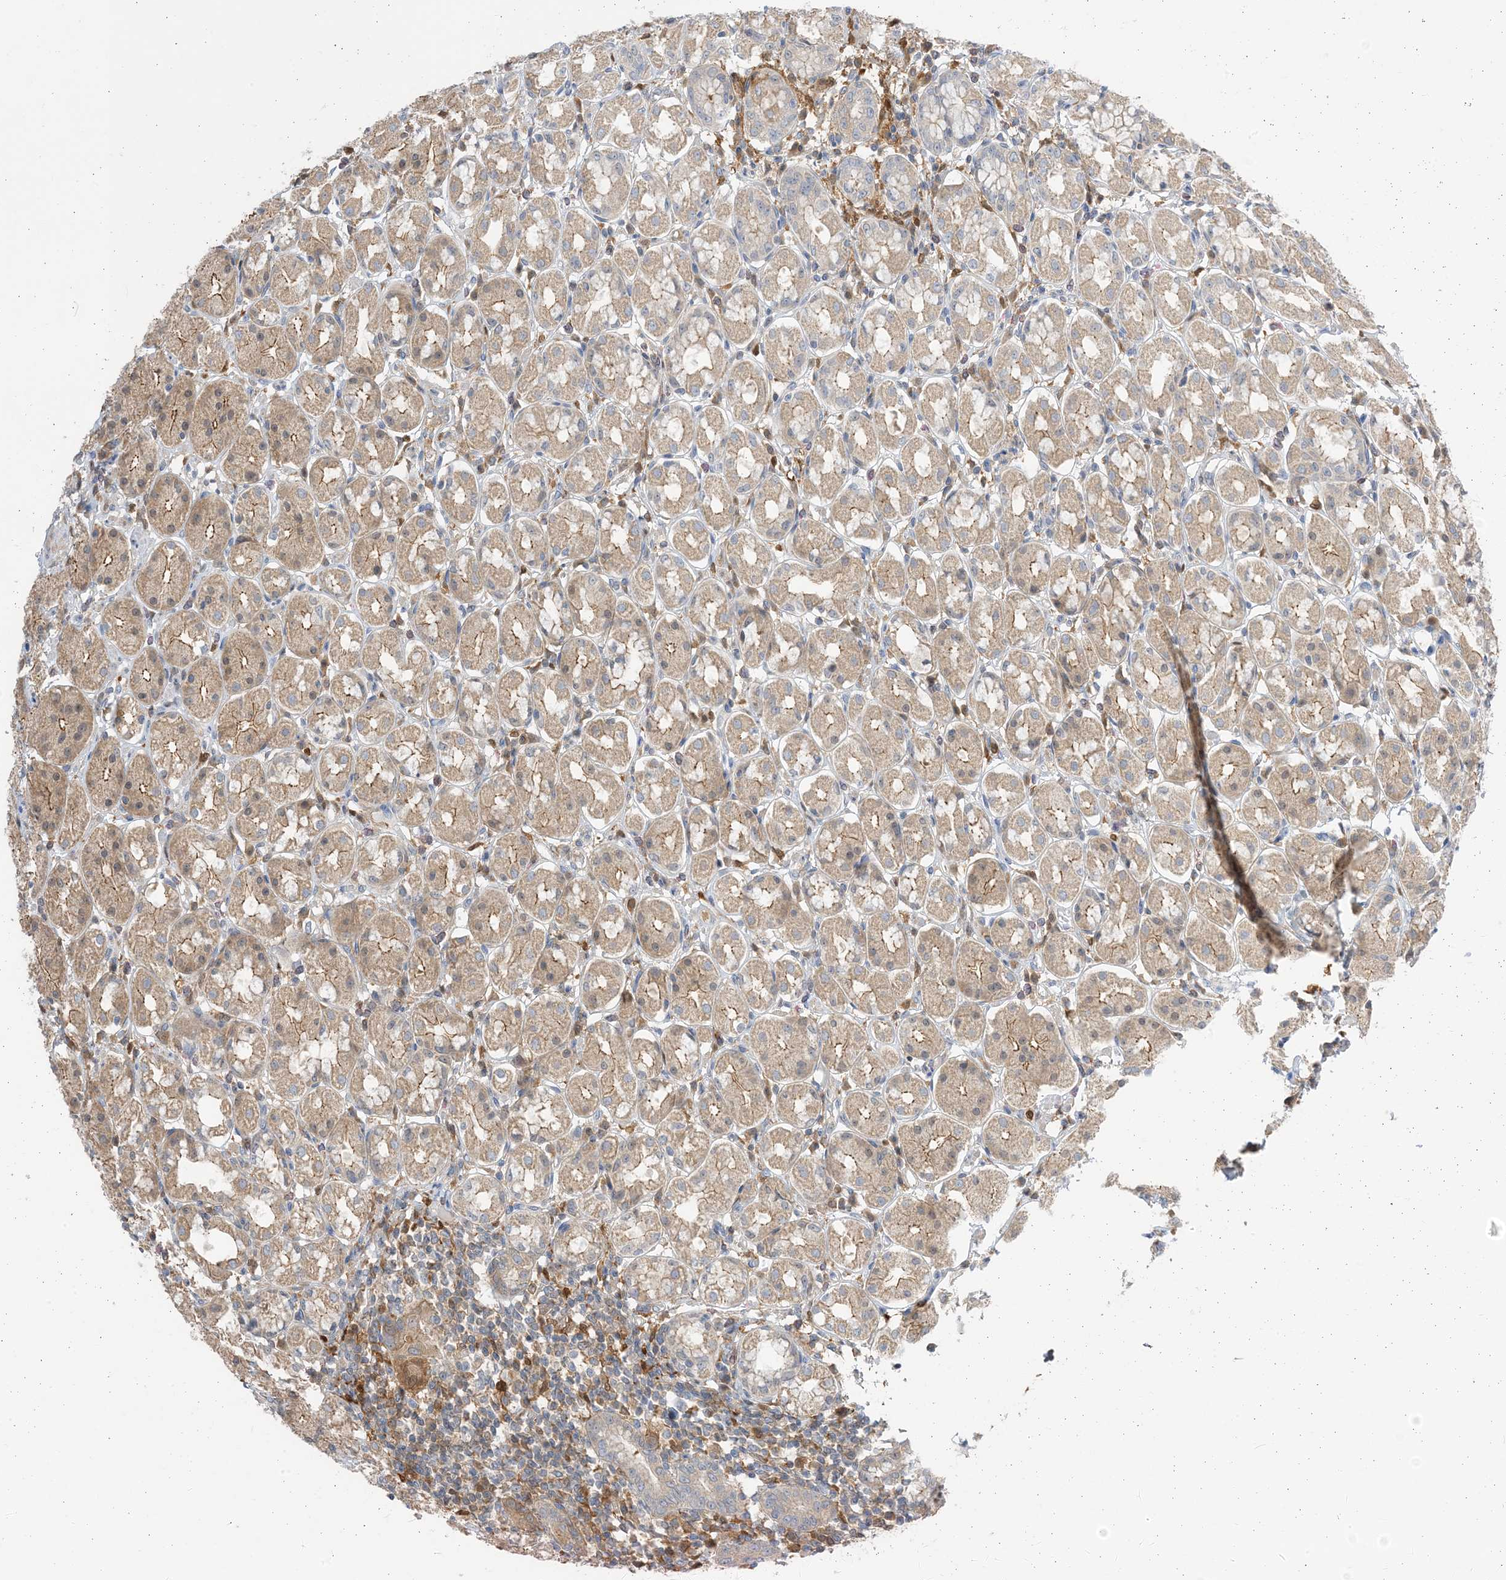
{"staining": {"intensity": "moderate", "quantity": "<25%", "location": "cytoplasmic/membranous"}, "tissue": "stomach", "cell_type": "Glandular cells", "image_type": "normal", "snomed": [{"axis": "morphology", "description": "Normal tissue, NOS"}, {"axis": "topography", "description": "Stomach"}, {"axis": "topography", "description": "Stomach, lower"}], "caption": "Immunohistochemical staining of unremarkable stomach shows moderate cytoplasmic/membranous protein staining in approximately <25% of glandular cells. The staining was performed using DAB to visualize the protein expression in brown, while the nuclei were stained in blue with hematoxylin (Magnification: 20x).", "gene": "NAGK", "patient": {"sex": "female", "age": 56}}